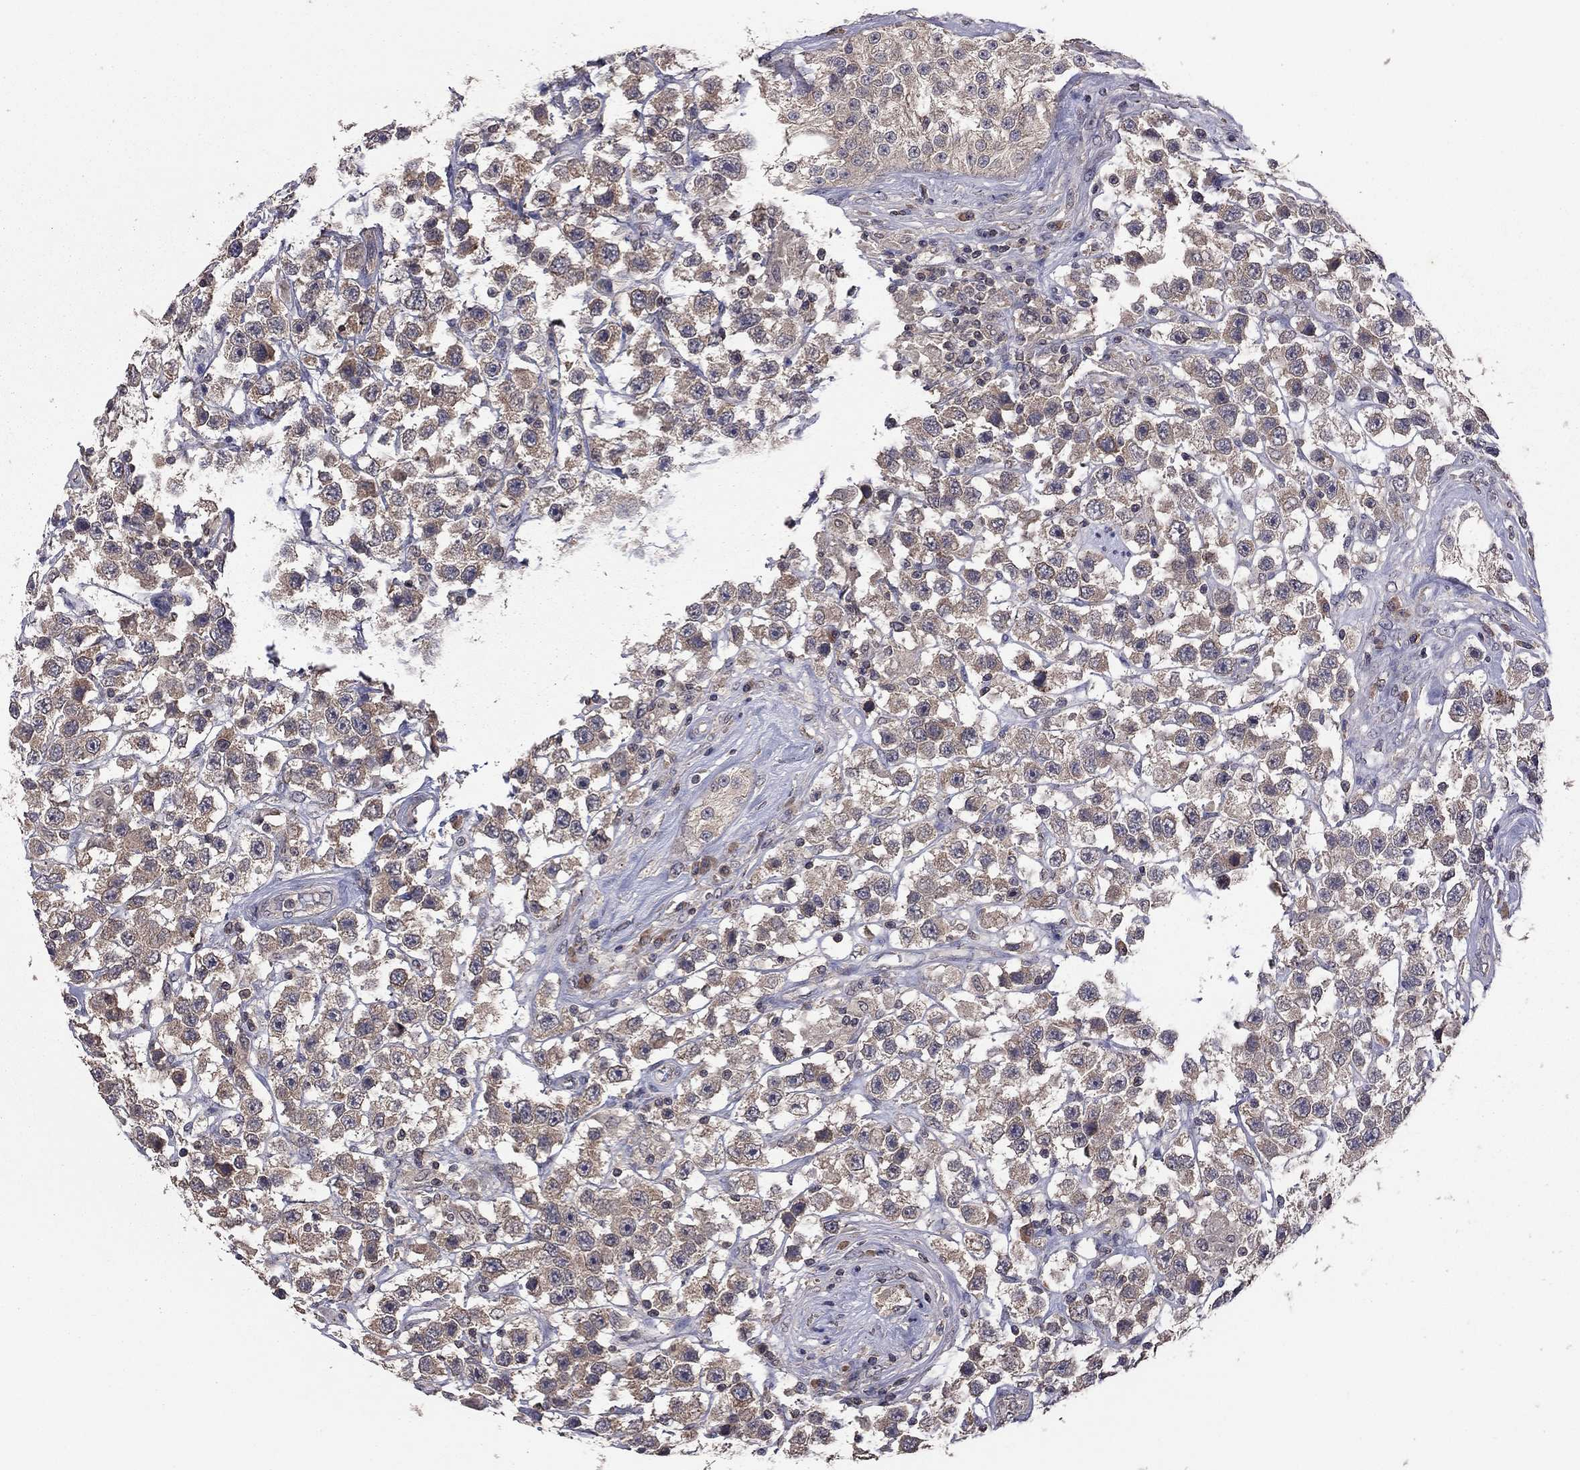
{"staining": {"intensity": "moderate", "quantity": "25%-75%", "location": "cytoplasmic/membranous"}, "tissue": "testis cancer", "cell_type": "Tumor cells", "image_type": "cancer", "snomed": [{"axis": "morphology", "description": "Seminoma, NOS"}, {"axis": "topography", "description": "Testis"}], "caption": "Tumor cells reveal medium levels of moderate cytoplasmic/membranous expression in about 25%-75% of cells in testis seminoma.", "gene": "TSNARE1", "patient": {"sex": "male", "age": 45}}